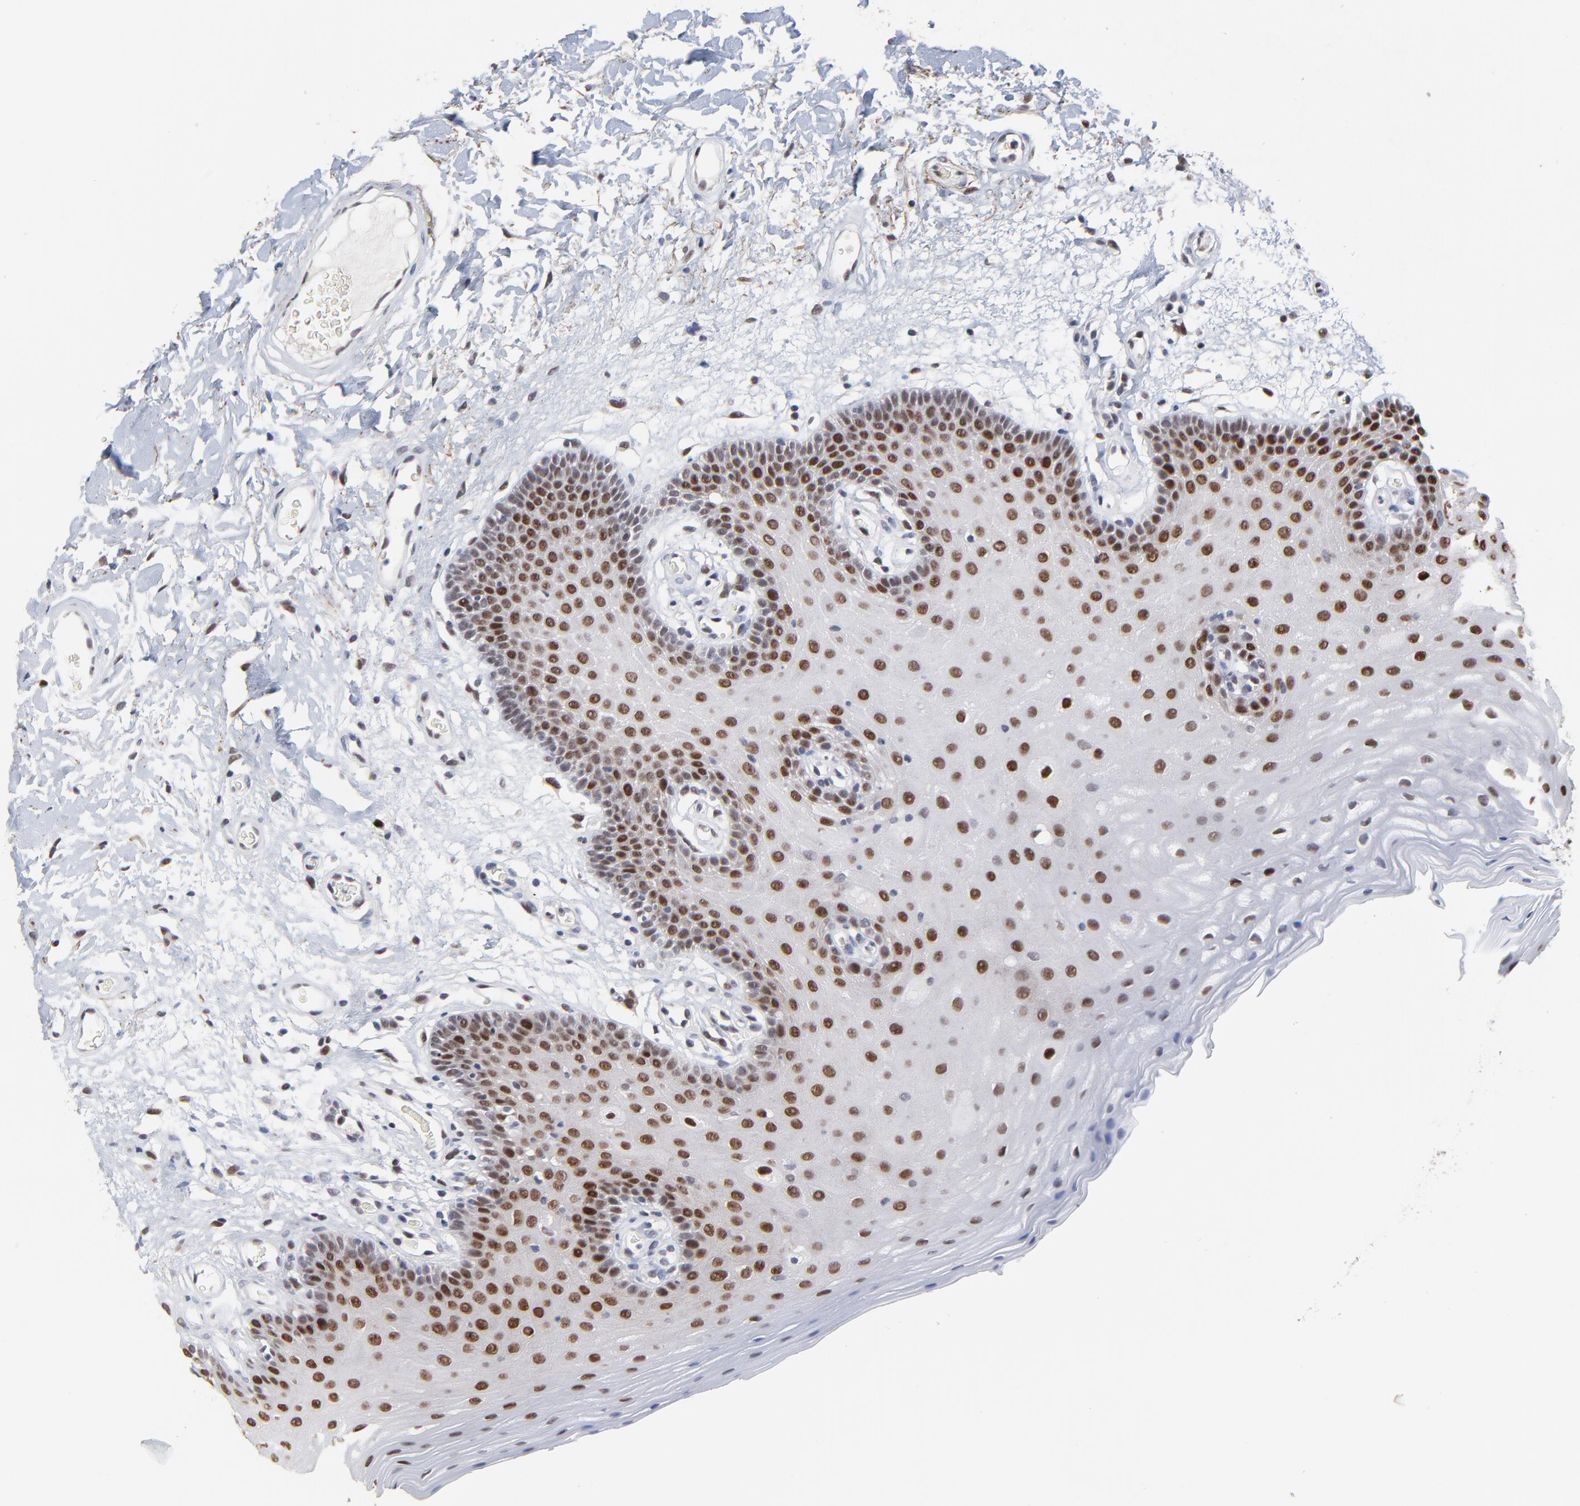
{"staining": {"intensity": "moderate", "quantity": ">75%", "location": "nuclear"}, "tissue": "oral mucosa", "cell_type": "Squamous epithelial cells", "image_type": "normal", "snomed": [{"axis": "morphology", "description": "Normal tissue, NOS"}, {"axis": "morphology", "description": "Squamous cell carcinoma, NOS"}, {"axis": "topography", "description": "Skeletal muscle"}, {"axis": "topography", "description": "Oral tissue"}, {"axis": "topography", "description": "Head-Neck"}], "caption": "Squamous epithelial cells exhibit medium levels of moderate nuclear positivity in approximately >75% of cells in benign oral mucosa.", "gene": "OGFOD1", "patient": {"sex": "male", "age": 71}}